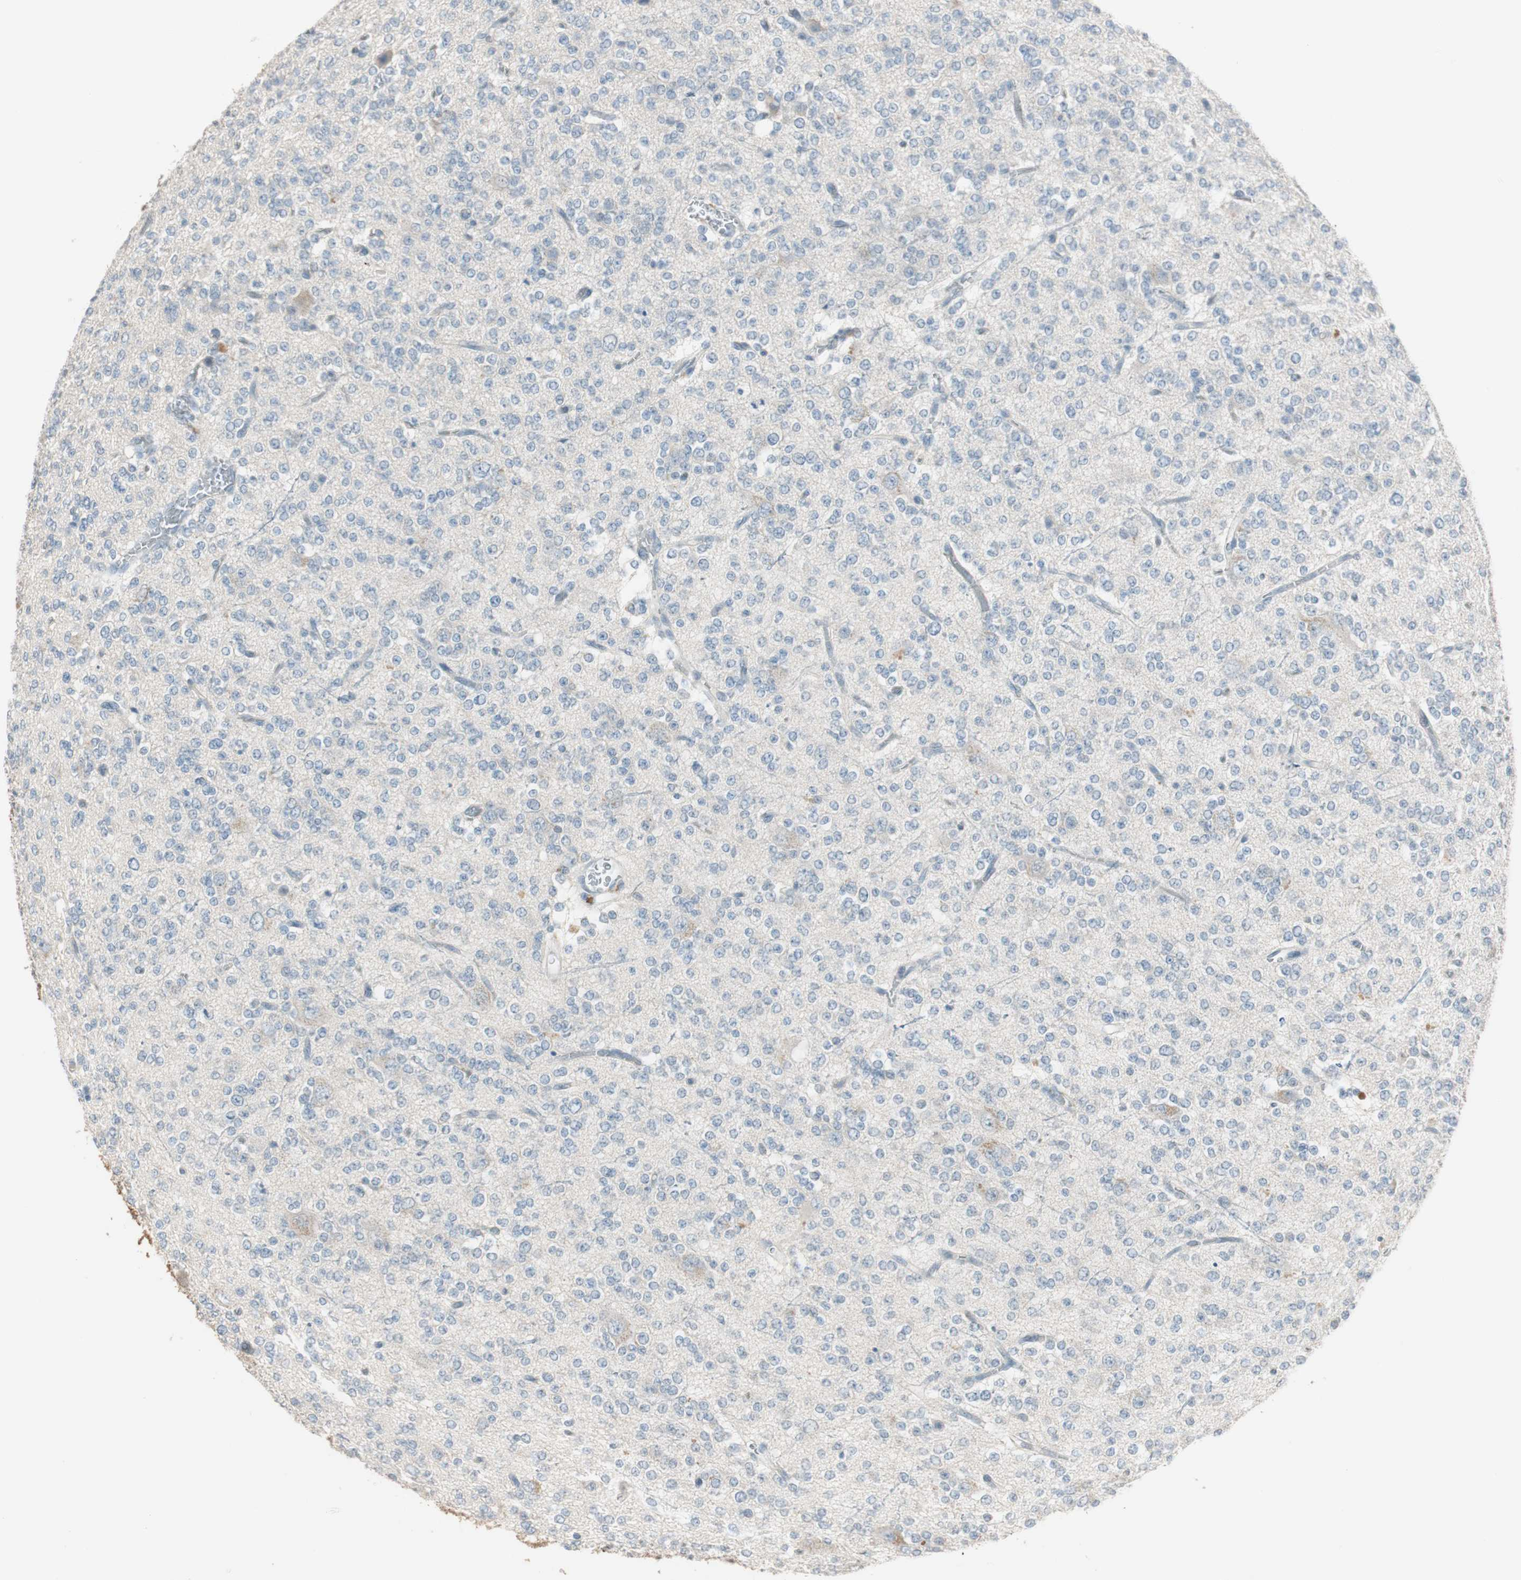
{"staining": {"intensity": "negative", "quantity": "none", "location": "none"}, "tissue": "glioma", "cell_type": "Tumor cells", "image_type": "cancer", "snomed": [{"axis": "morphology", "description": "Glioma, malignant, Low grade"}, {"axis": "topography", "description": "Brain"}], "caption": "Protein analysis of glioma demonstrates no significant expression in tumor cells.", "gene": "KHK", "patient": {"sex": "male", "age": 38}}